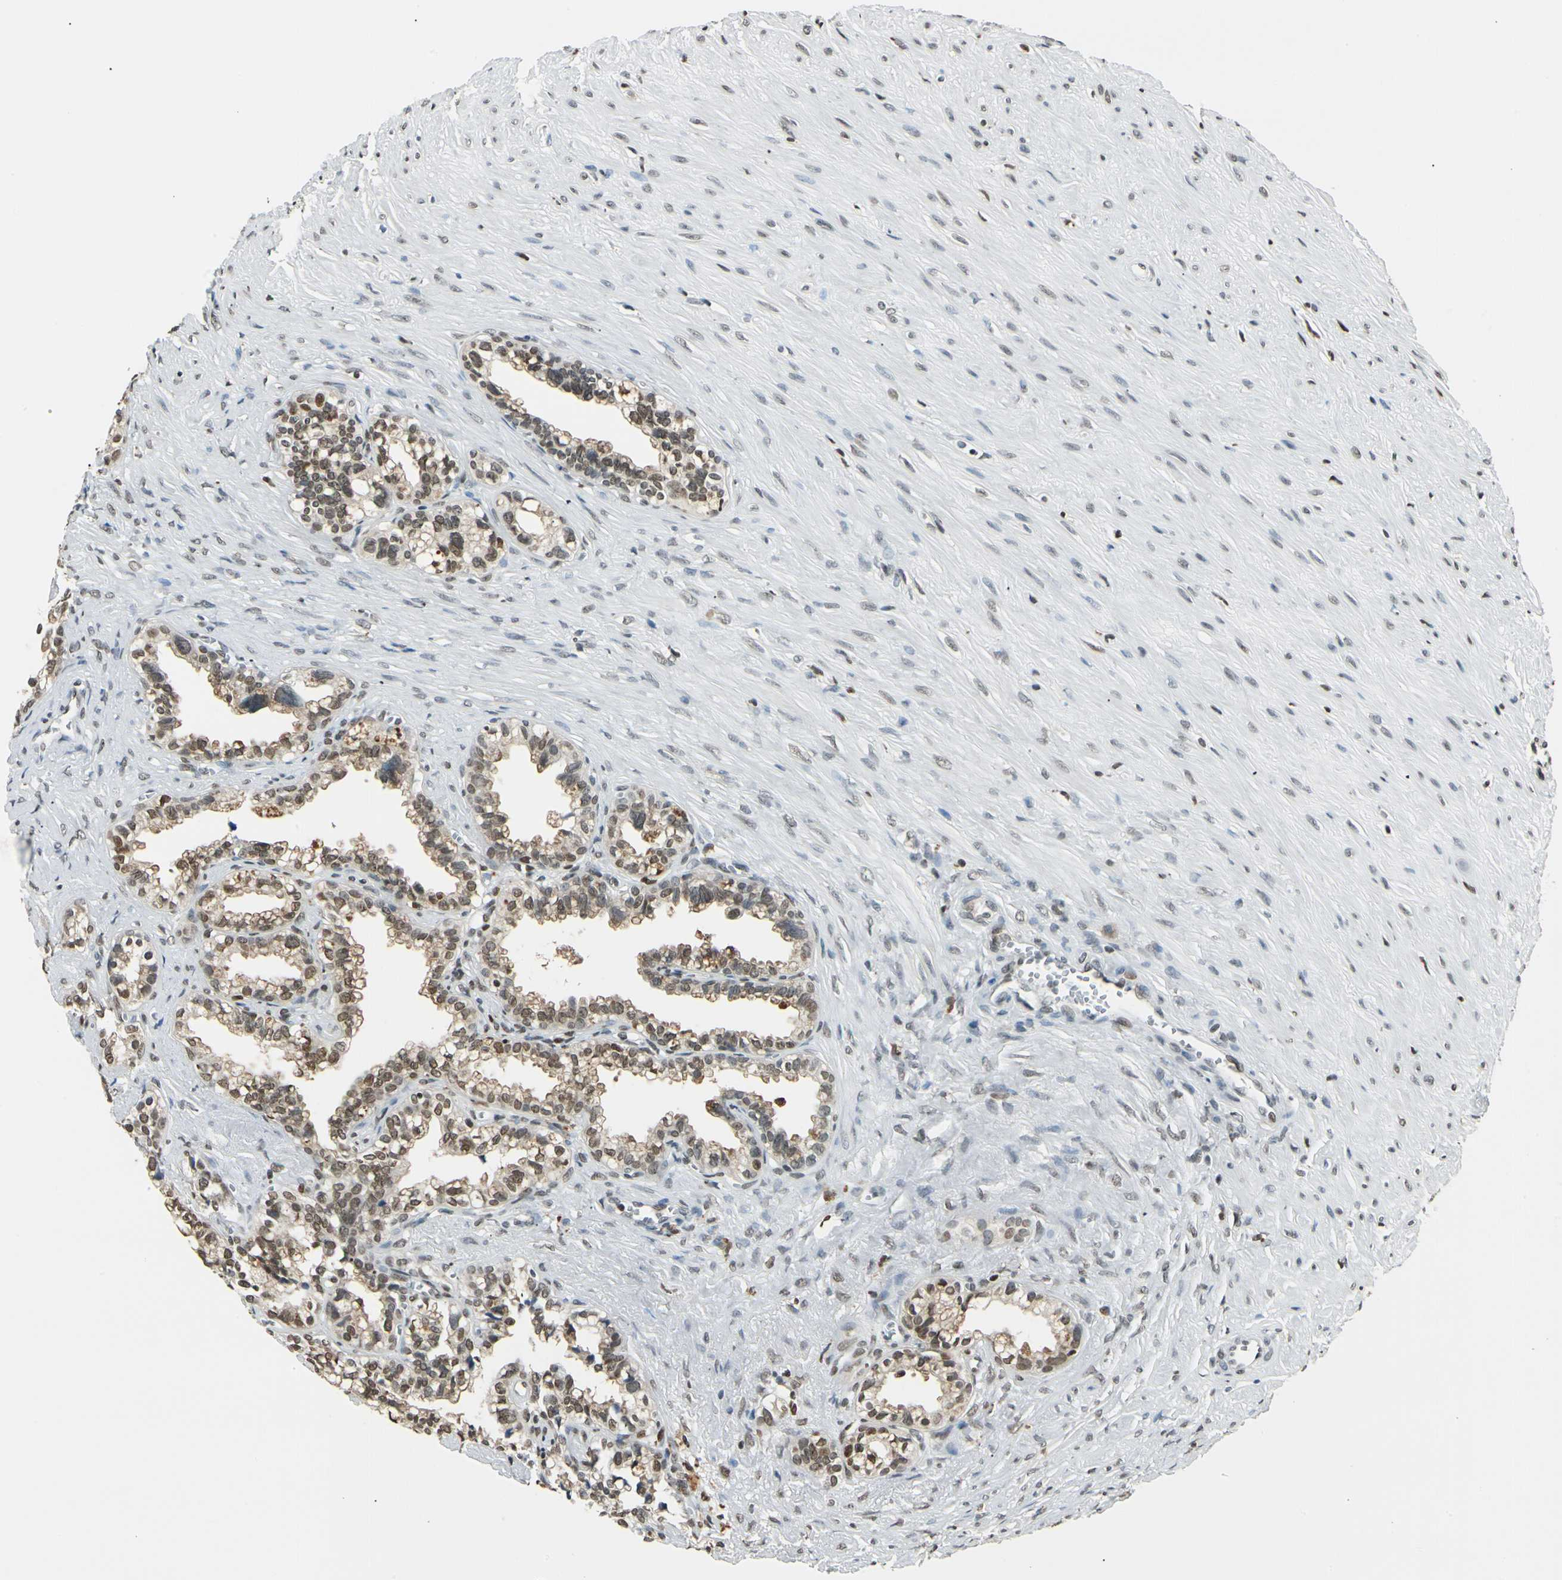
{"staining": {"intensity": "moderate", "quantity": "25%-75%", "location": "cytoplasmic/membranous,nuclear"}, "tissue": "seminal vesicle", "cell_type": "Glandular cells", "image_type": "normal", "snomed": [{"axis": "morphology", "description": "Normal tissue, NOS"}, {"axis": "topography", "description": "Seminal veicle"}], "caption": "Benign seminal vesicle was stained to show a protein in brown. There is medium levels of moderate cytoplasmic/membranous,nuclear staining in approximately 25%-75% of glandular cells.", "gene": "FANCG", "patient": {"sex": "male", "age": 60}}